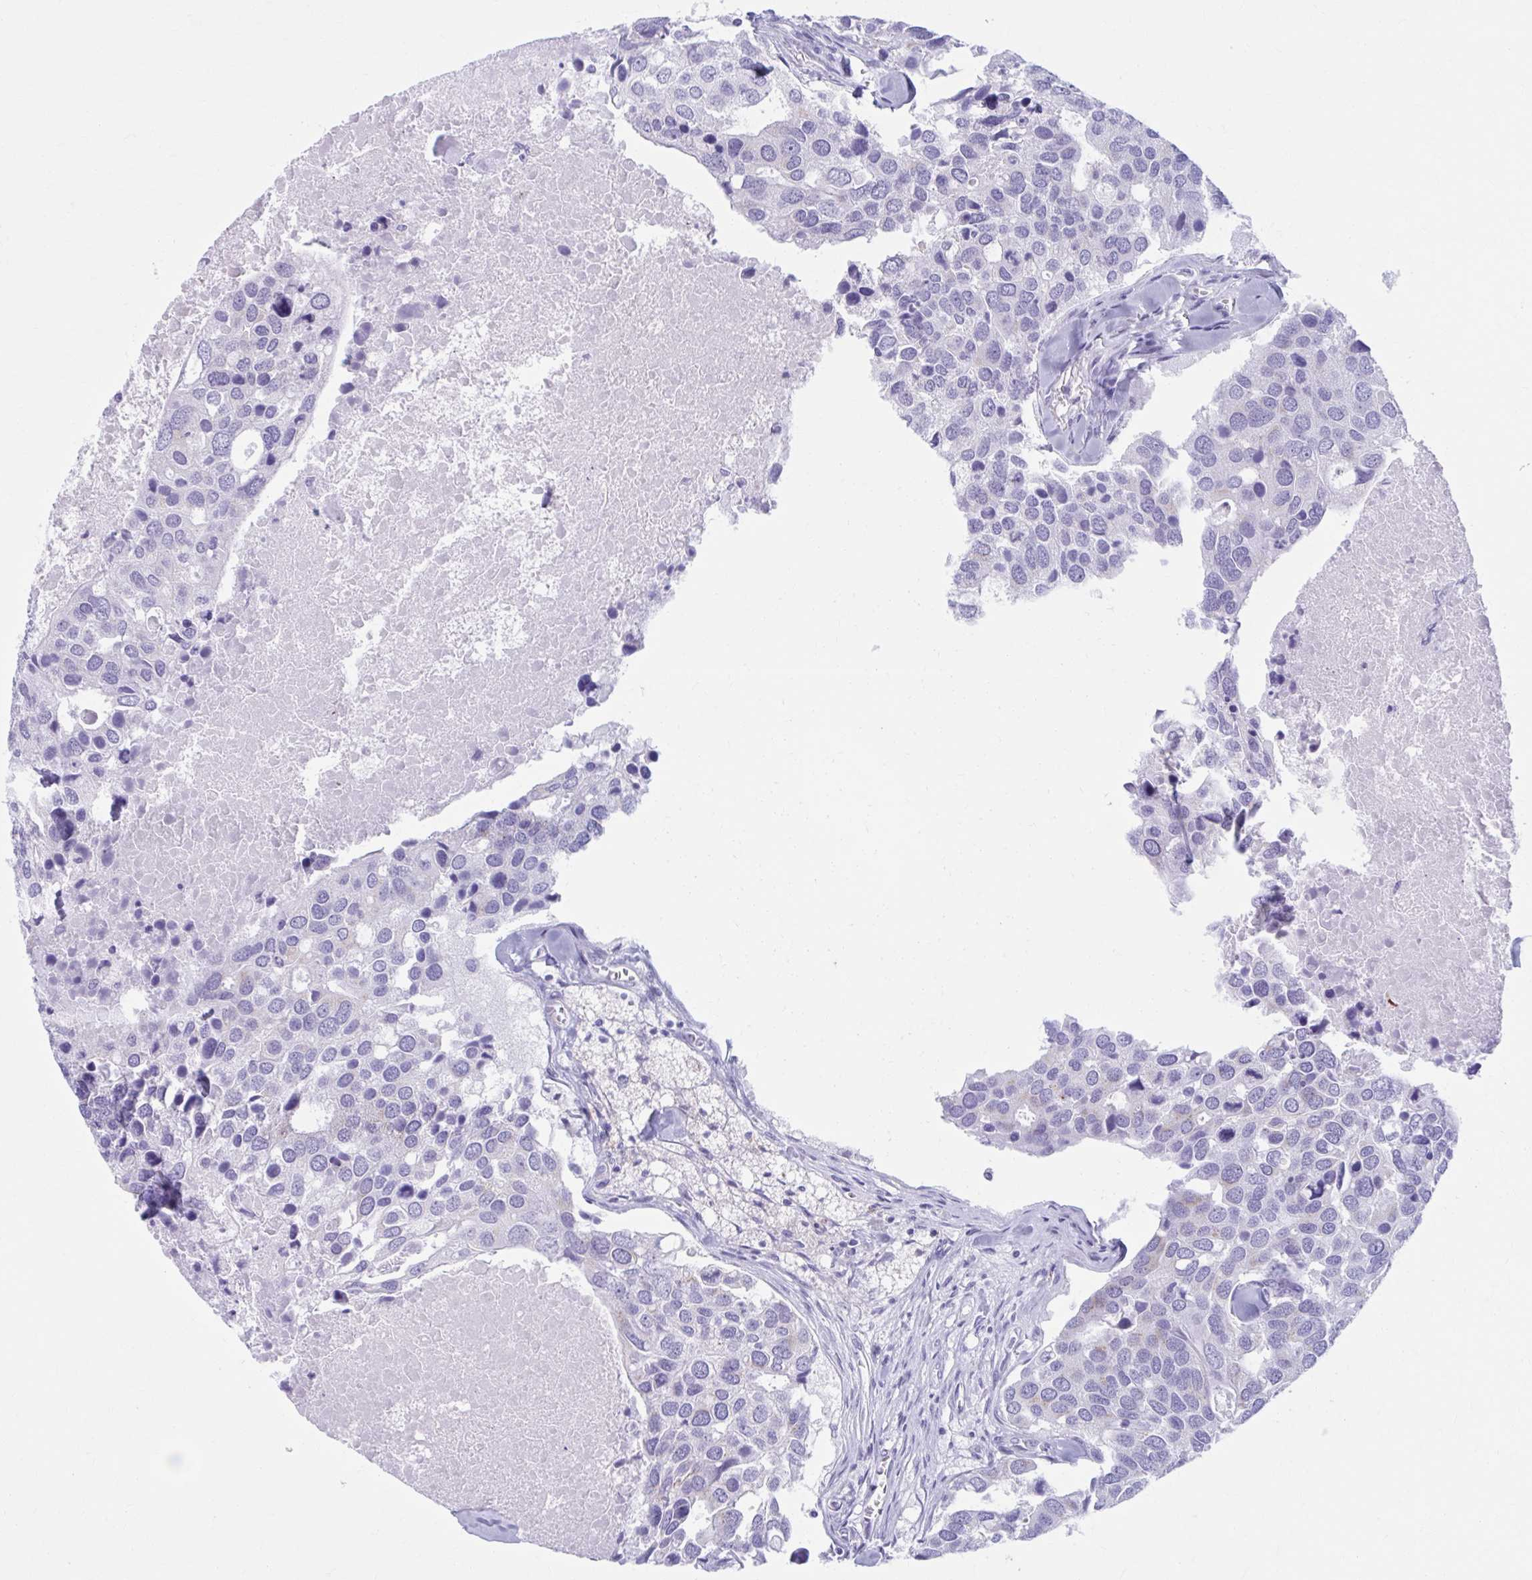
{"staining": {"intensity": "negative", "quantity": "none", "location": "none"}, "tissue": "breast cancer", "cell_type": "Tumor cells", "image_type": "cancer", "snomed": [{"axis": "morphology", "description": "Duct carcinoma"}, {"axis": "topography", "description": "Breast"}], "caption": "Photomicrograph shows no protein positivity in tumor cells of intraductal carcinoma (breast) tissue. The staining is performed using DAB brown chromogen with nuclei counter-stained in using hematoxylin.", "gene": "KCNE2", "patient": {"sex": "female", "age": 83}}